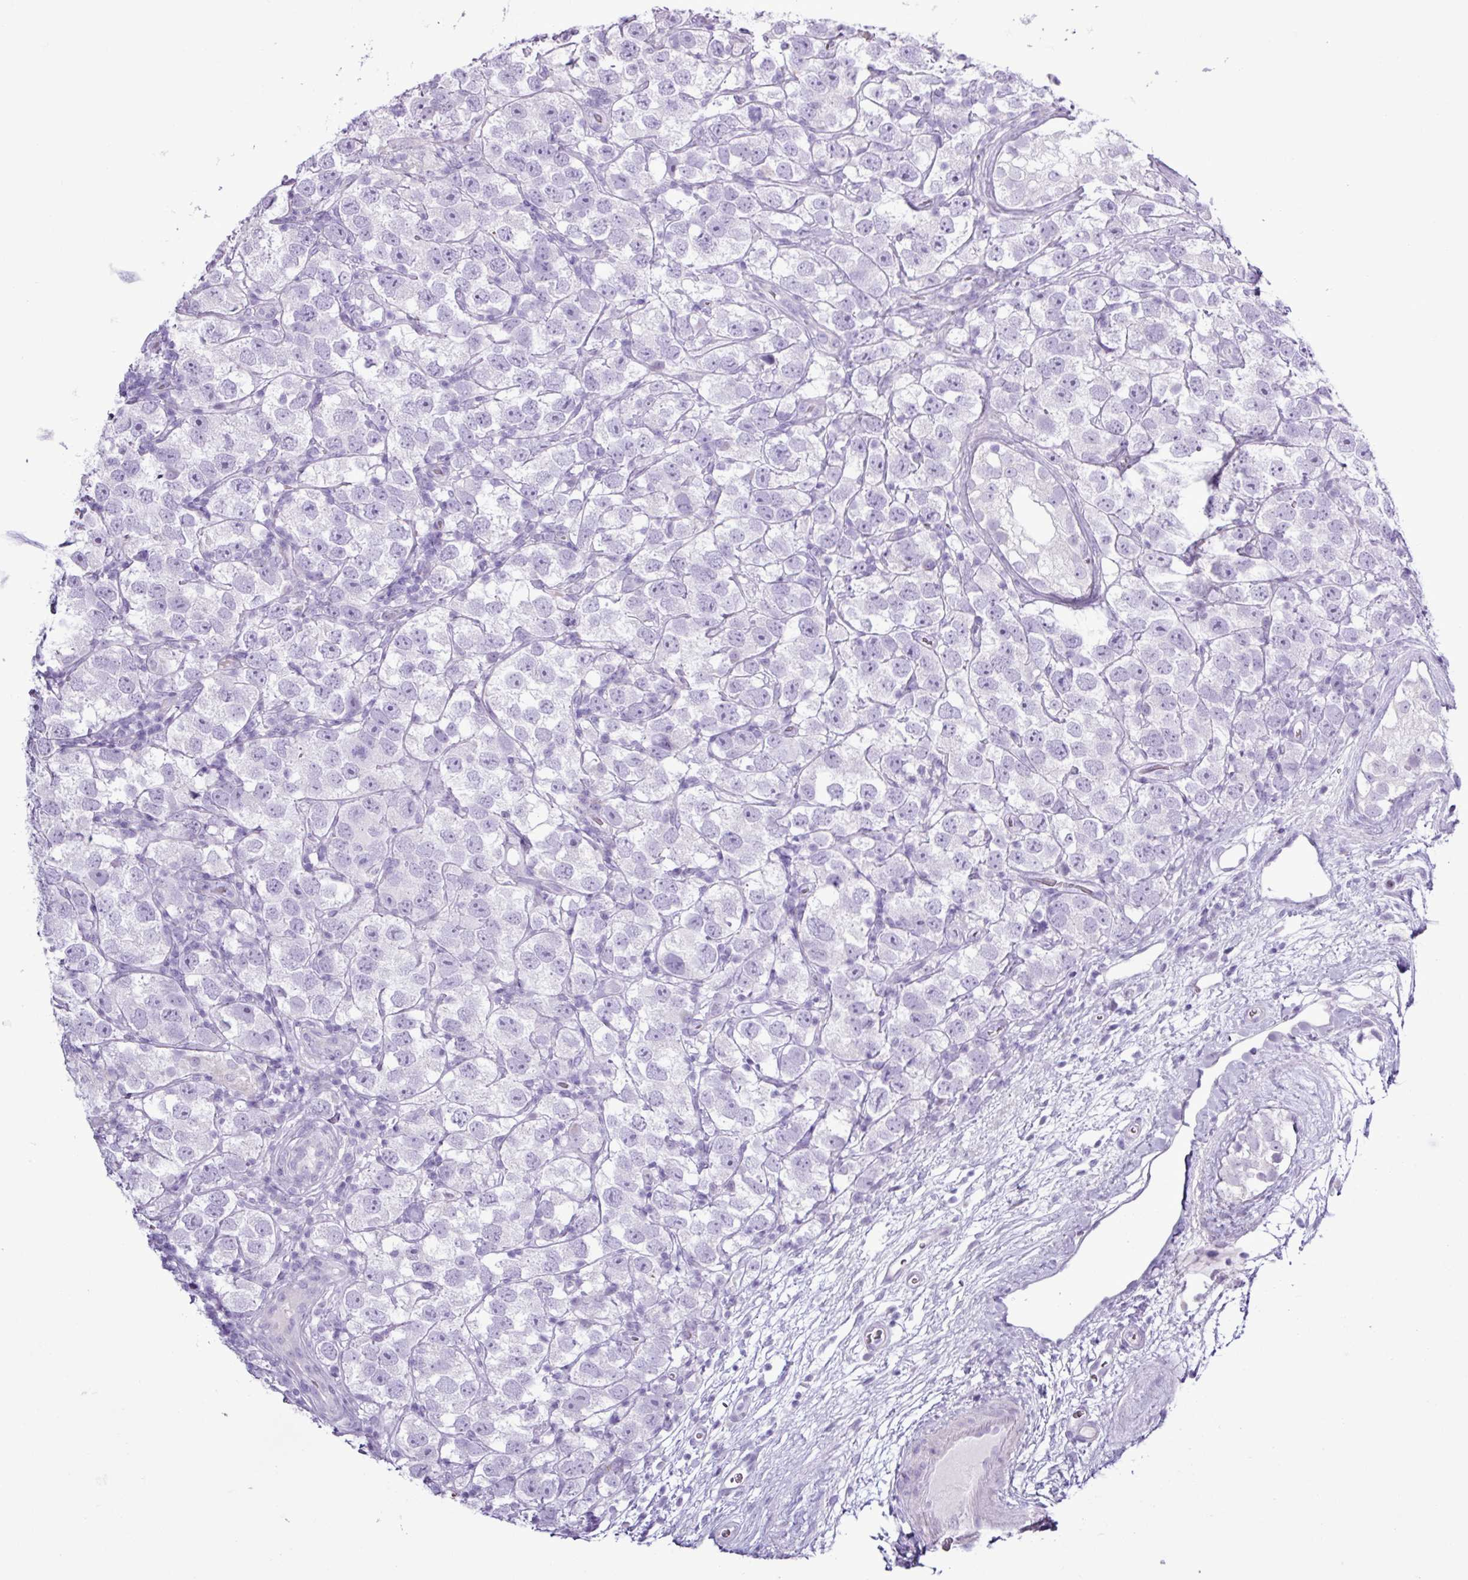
{"staining": {"intensity": "negative", "quantity": "none", "location": "none"}, "tissue": "testis cancer", "cell_type": "Tumor cells", "image_type": "cancer", "snomed": [{"axis": "morphology", "description": "Seminoma, NOS"}, {"axis": "topography", "description": "Testis"}], "caption": "Immunohistochemistry of seminoma (testis) shows no expression in tumor cells. (Immunohistochemistry (ihc), brightfield microscopy, high magnification).", "gene": "ALDH3A1", "patient": {"sex": "male", "age": 26}}